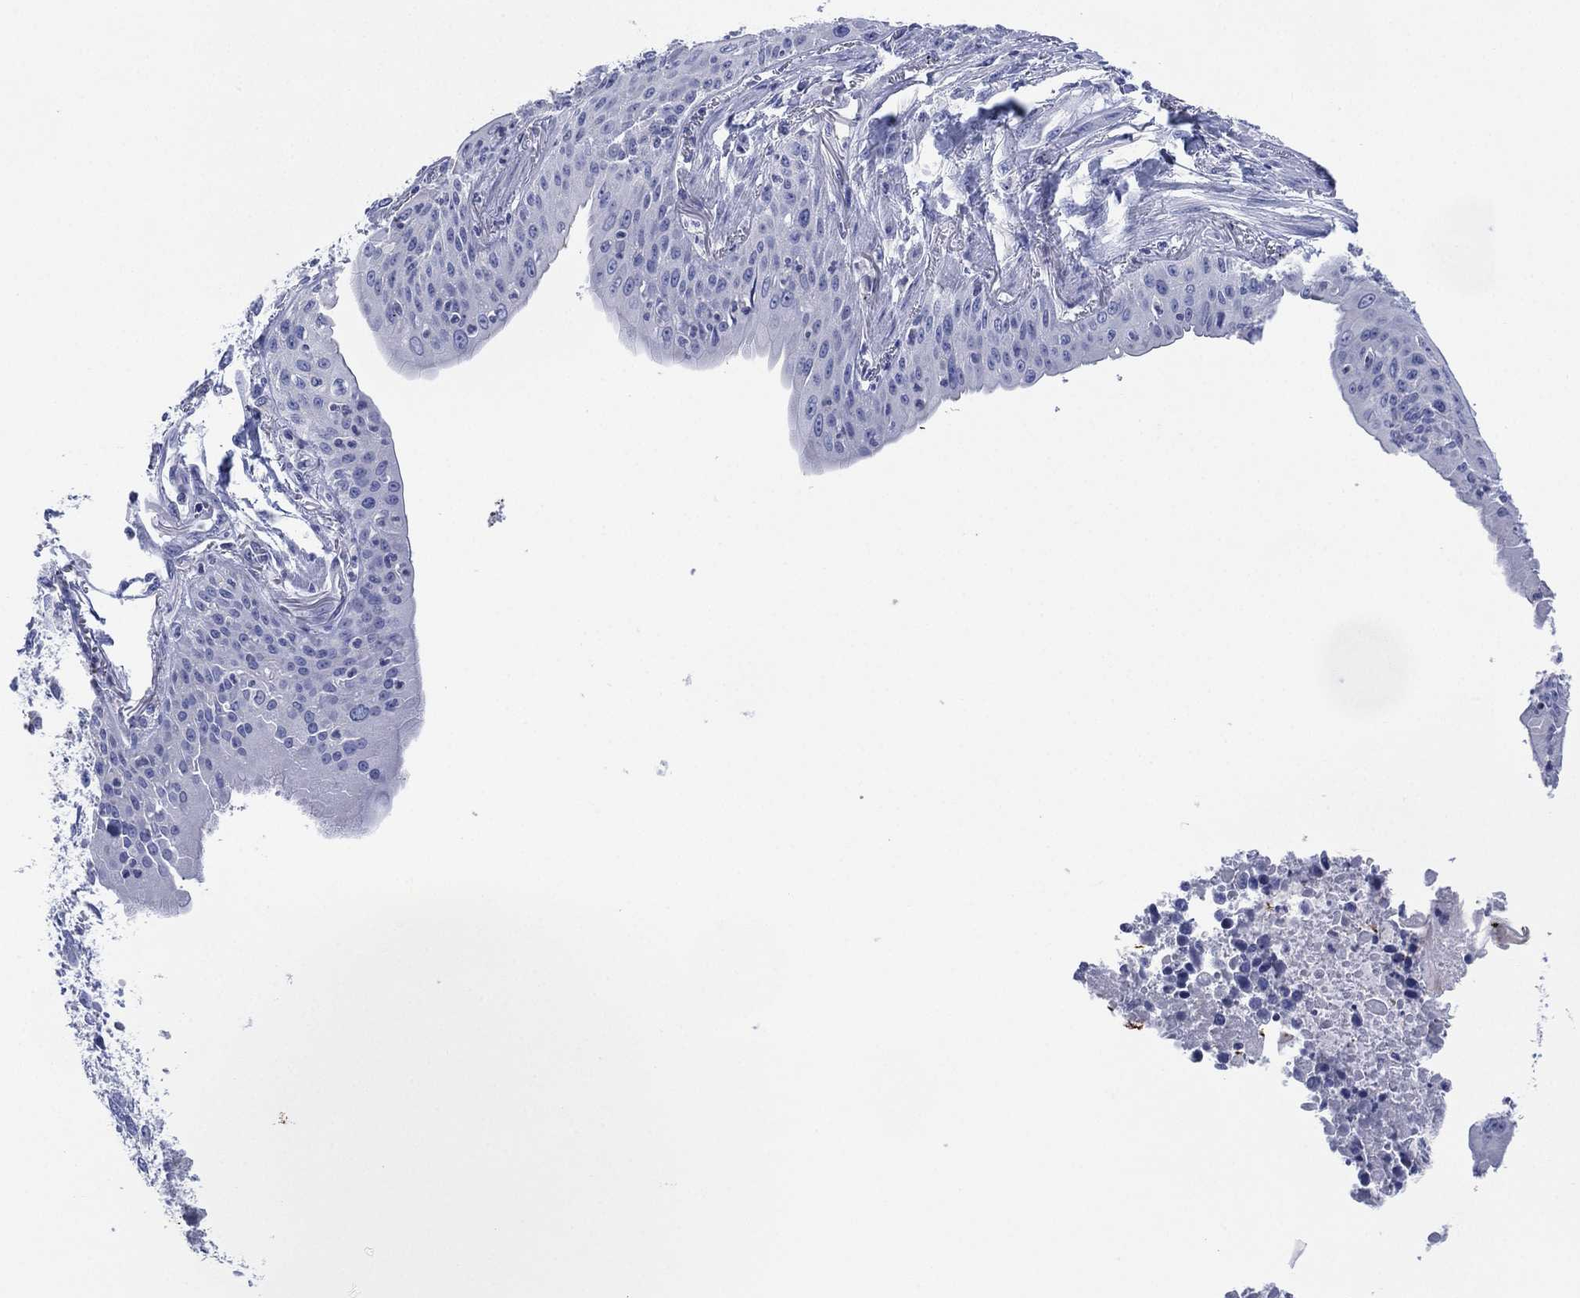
{"staining": {"intensity": "negative", "quantity": "none", "location": "none"}, "tissue": "lung cancer", "cell_type": "Tumor cells", "image_type": "cancer", "snomed": [{"axis": "morphology", "description": "Squamous cell carcinoma, NOS"}, {"axis": "topography", "description": "Lung"}], "caption": "Lung cancer stained for a protein using immunohistochemistry shows no expression tumor cells.", "gene": "CHRNA3", "patient": {"sex": "male", "age": 73}}